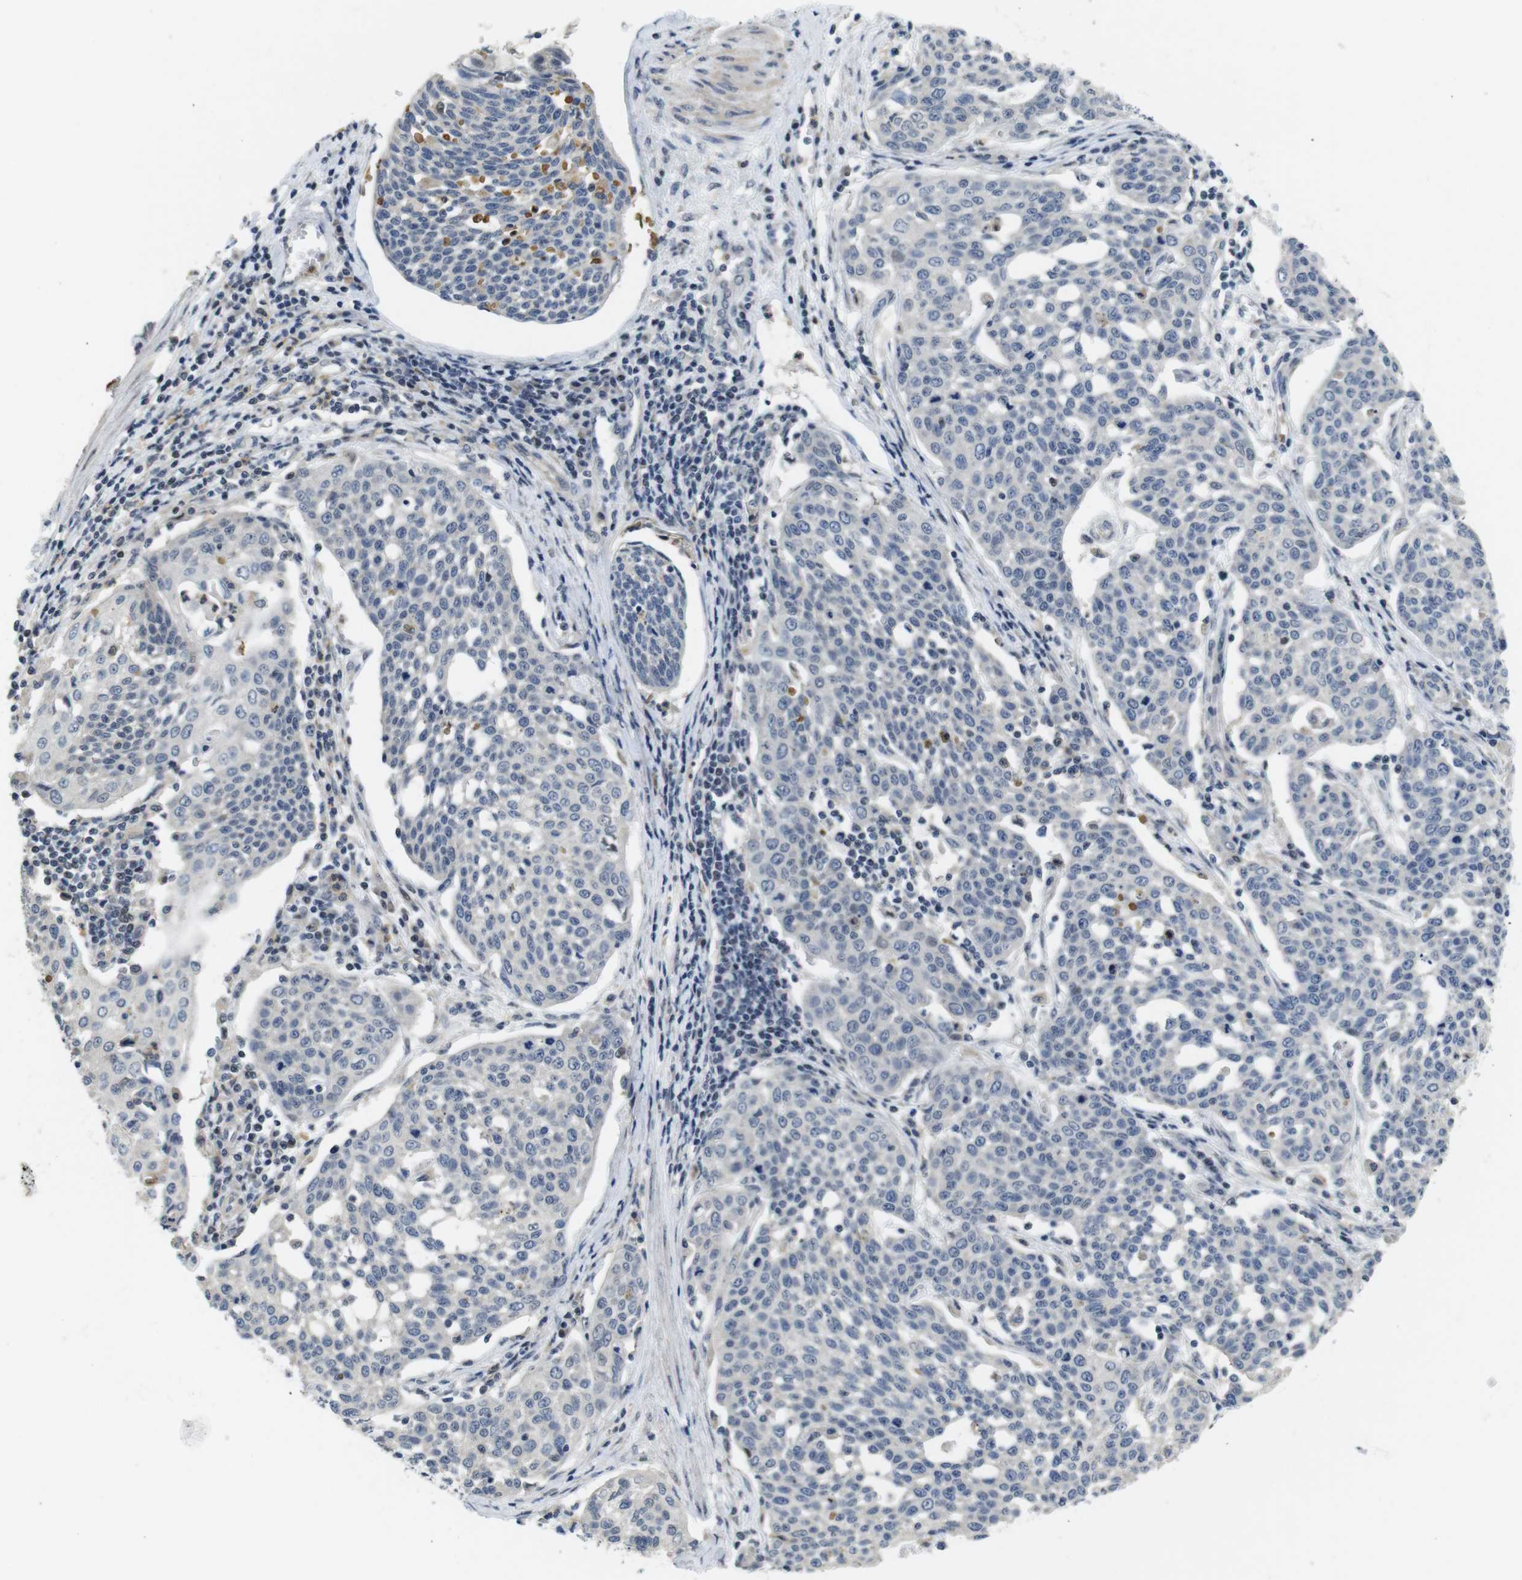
{"staining": {"intensity": "negative", "quantity": "none", "location": "none"}, "tissue": "cervical cancer", "cell_type": "Tumor cells", "image_type": "cancer", "snomed": [{"axis": "morphology", "description": "Squamous cell carcinoma, NOS"}, {"axis": "topography", "description": "Cervix"}], "caption": "Photomicrograph shows no protein positivity in tumor cells of cervical cancer tissue.", "gene": "FNTA", "patient": {"sex": "female", "age": 34}}